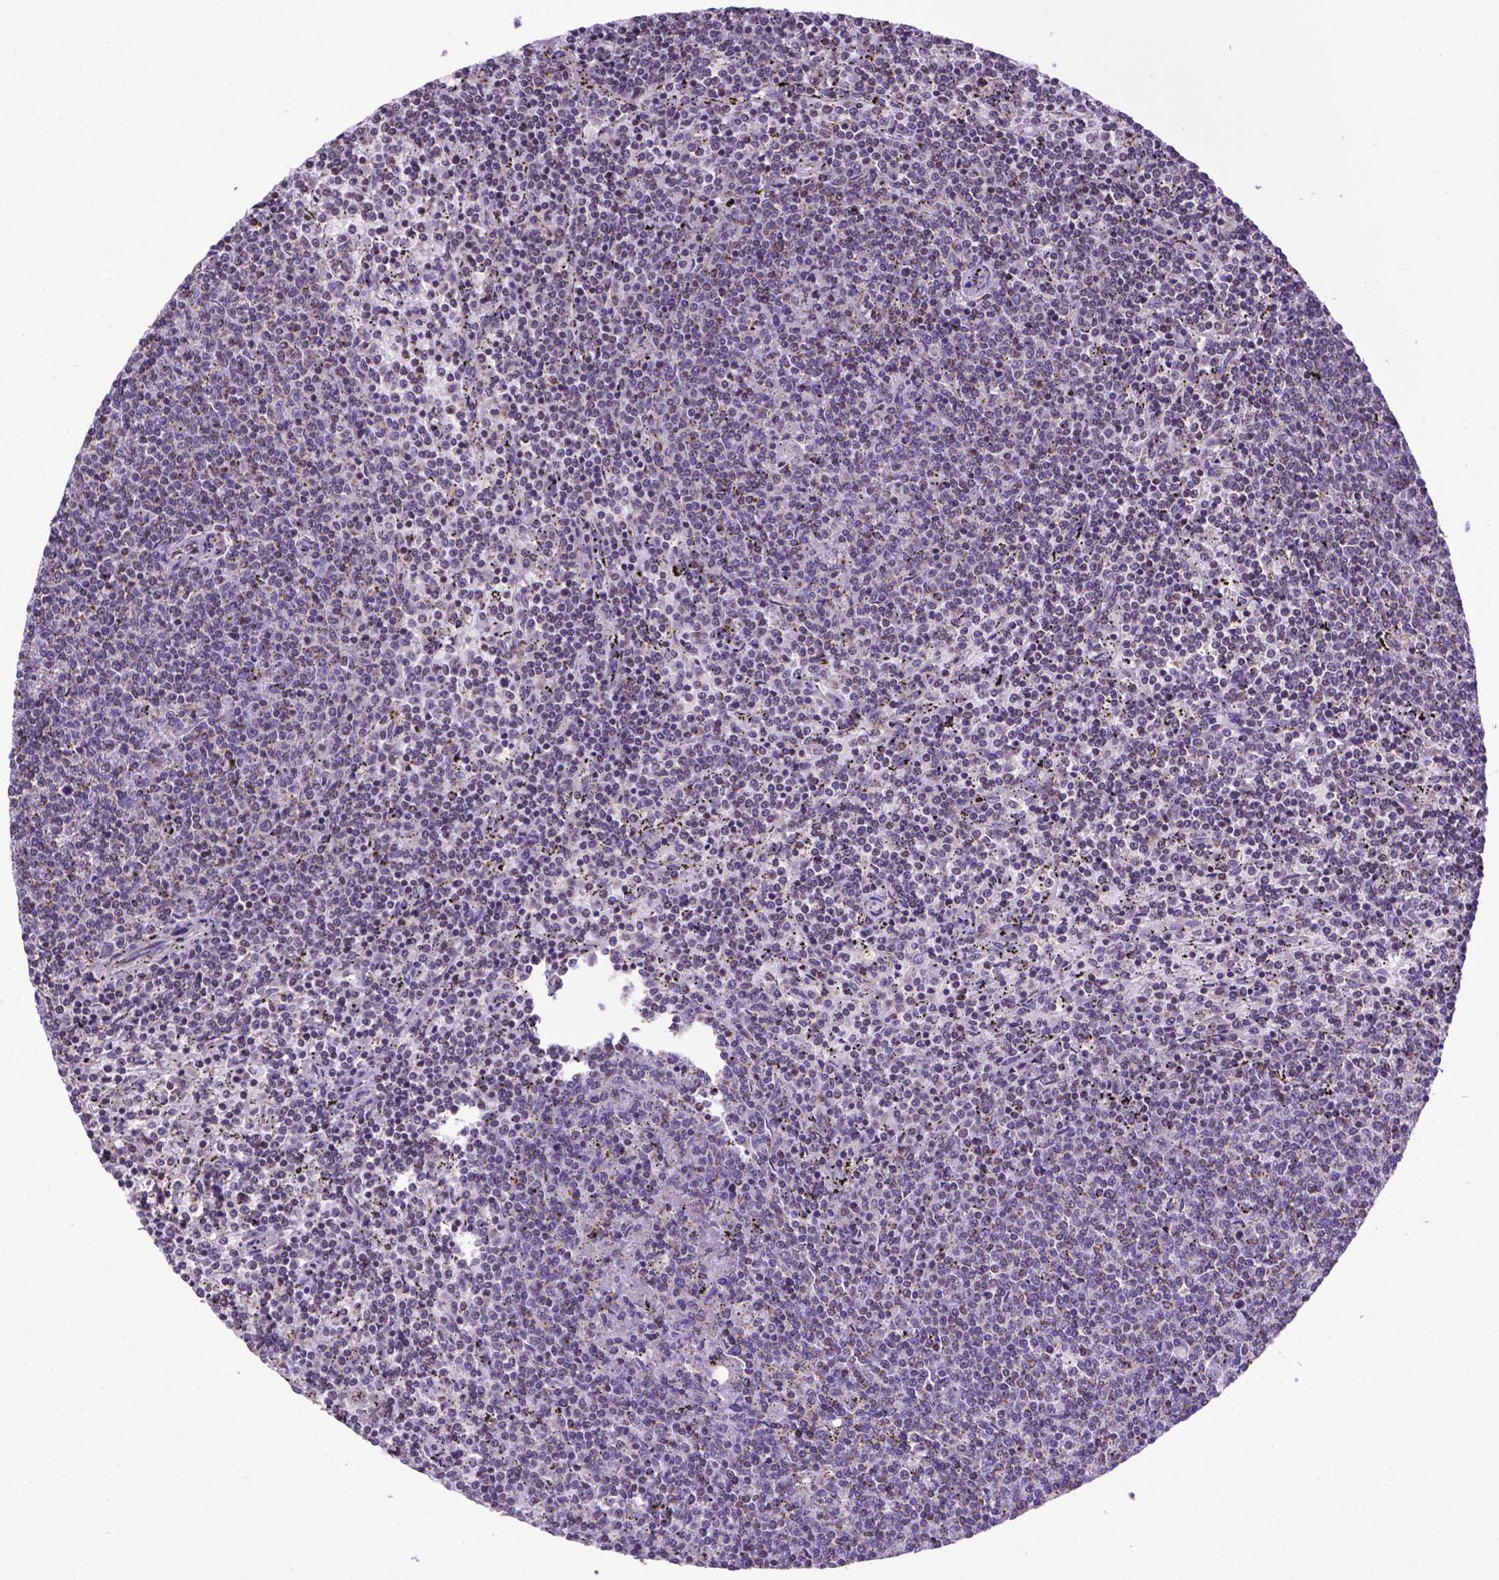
{"staining": {"intensity": "moderate", "quantity": "25%-75%", "location": "cytoplasmic/membranous"}, "tissue": "lymphoma", "cell_type": "Tumor cells", "image_type": "cancer", "snomed": [{"axis": "morphology", "description": "Malignant lymphoma, non-Hodgkin's type, Low grade"}, {"axis": "topography", "description": "Spleen"}], "caption": "Malignant lymphoma, non-Hodgkin's type (low-grade) stained for a protein exhibits moderate cytoplasmic/membranous positivity in tumor cells. (Stains: DAB (3,3'-diaminobenzidine) in brown, nuclei in blue, Microscopy: brightfield microscopy at high magnification).", "gene": "POU3F3", "patient": {"sex": "female", "age": 50}}